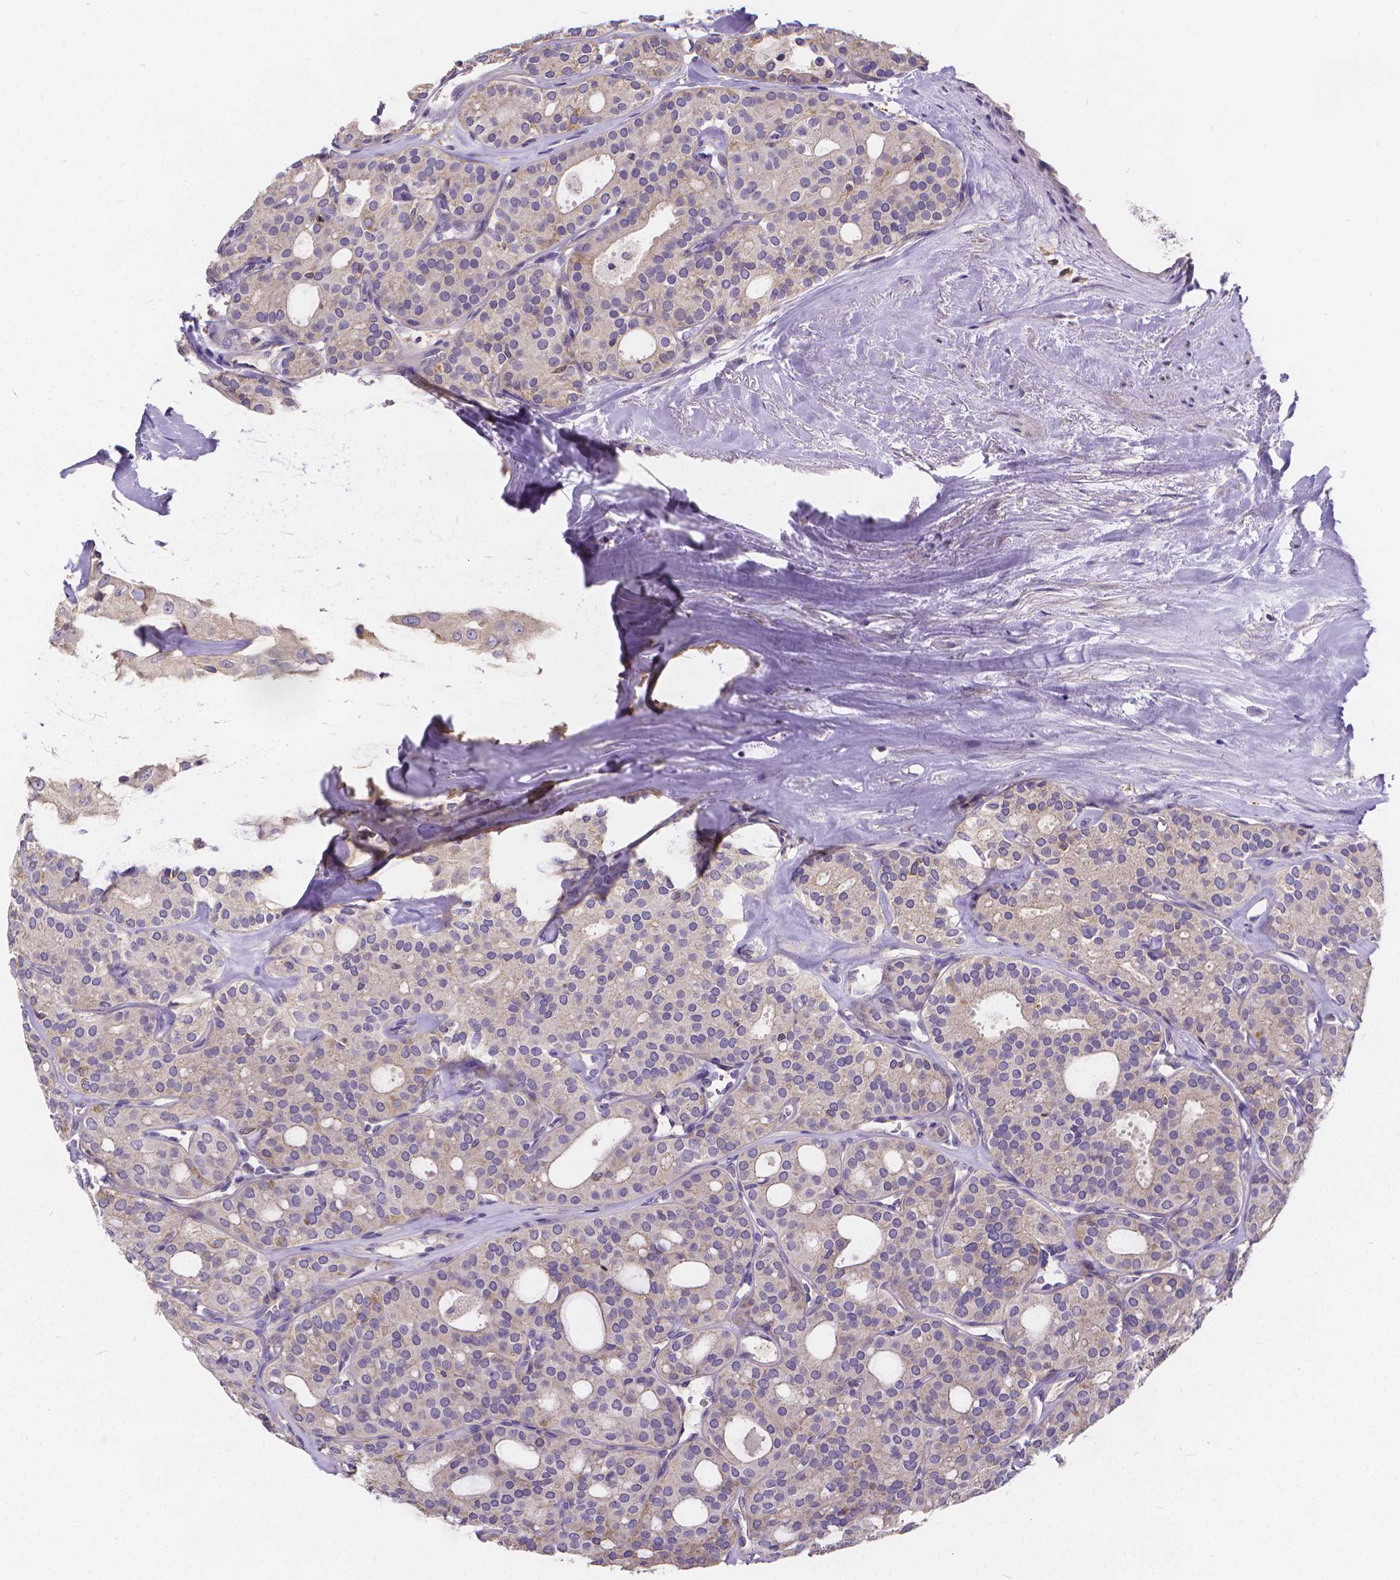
{"staining": {"intensity": "negative", "quantity": "none", "location": "none"}, "tissue": "thyroid cancer", "cell_type": "Tumor cells", "image_type": "cancer", "snomed": [{"axis": "morphology", "description": "Follicular adenoma carcinoma, NOS"}, {"axis": "topography", "description": "Thyroid gland"}], "caption": "Protein analysis of thyroid cancer (follicular adenoma carcinoma) displays no significant staining in tumor cells. (Stains: DAB immunohistochemistry with hematoxylin counter stain, Microscopy: brightfield microscopy at high magnification).", "gene": "GLRB", "patient": {"sex": "male", "age": 75}}